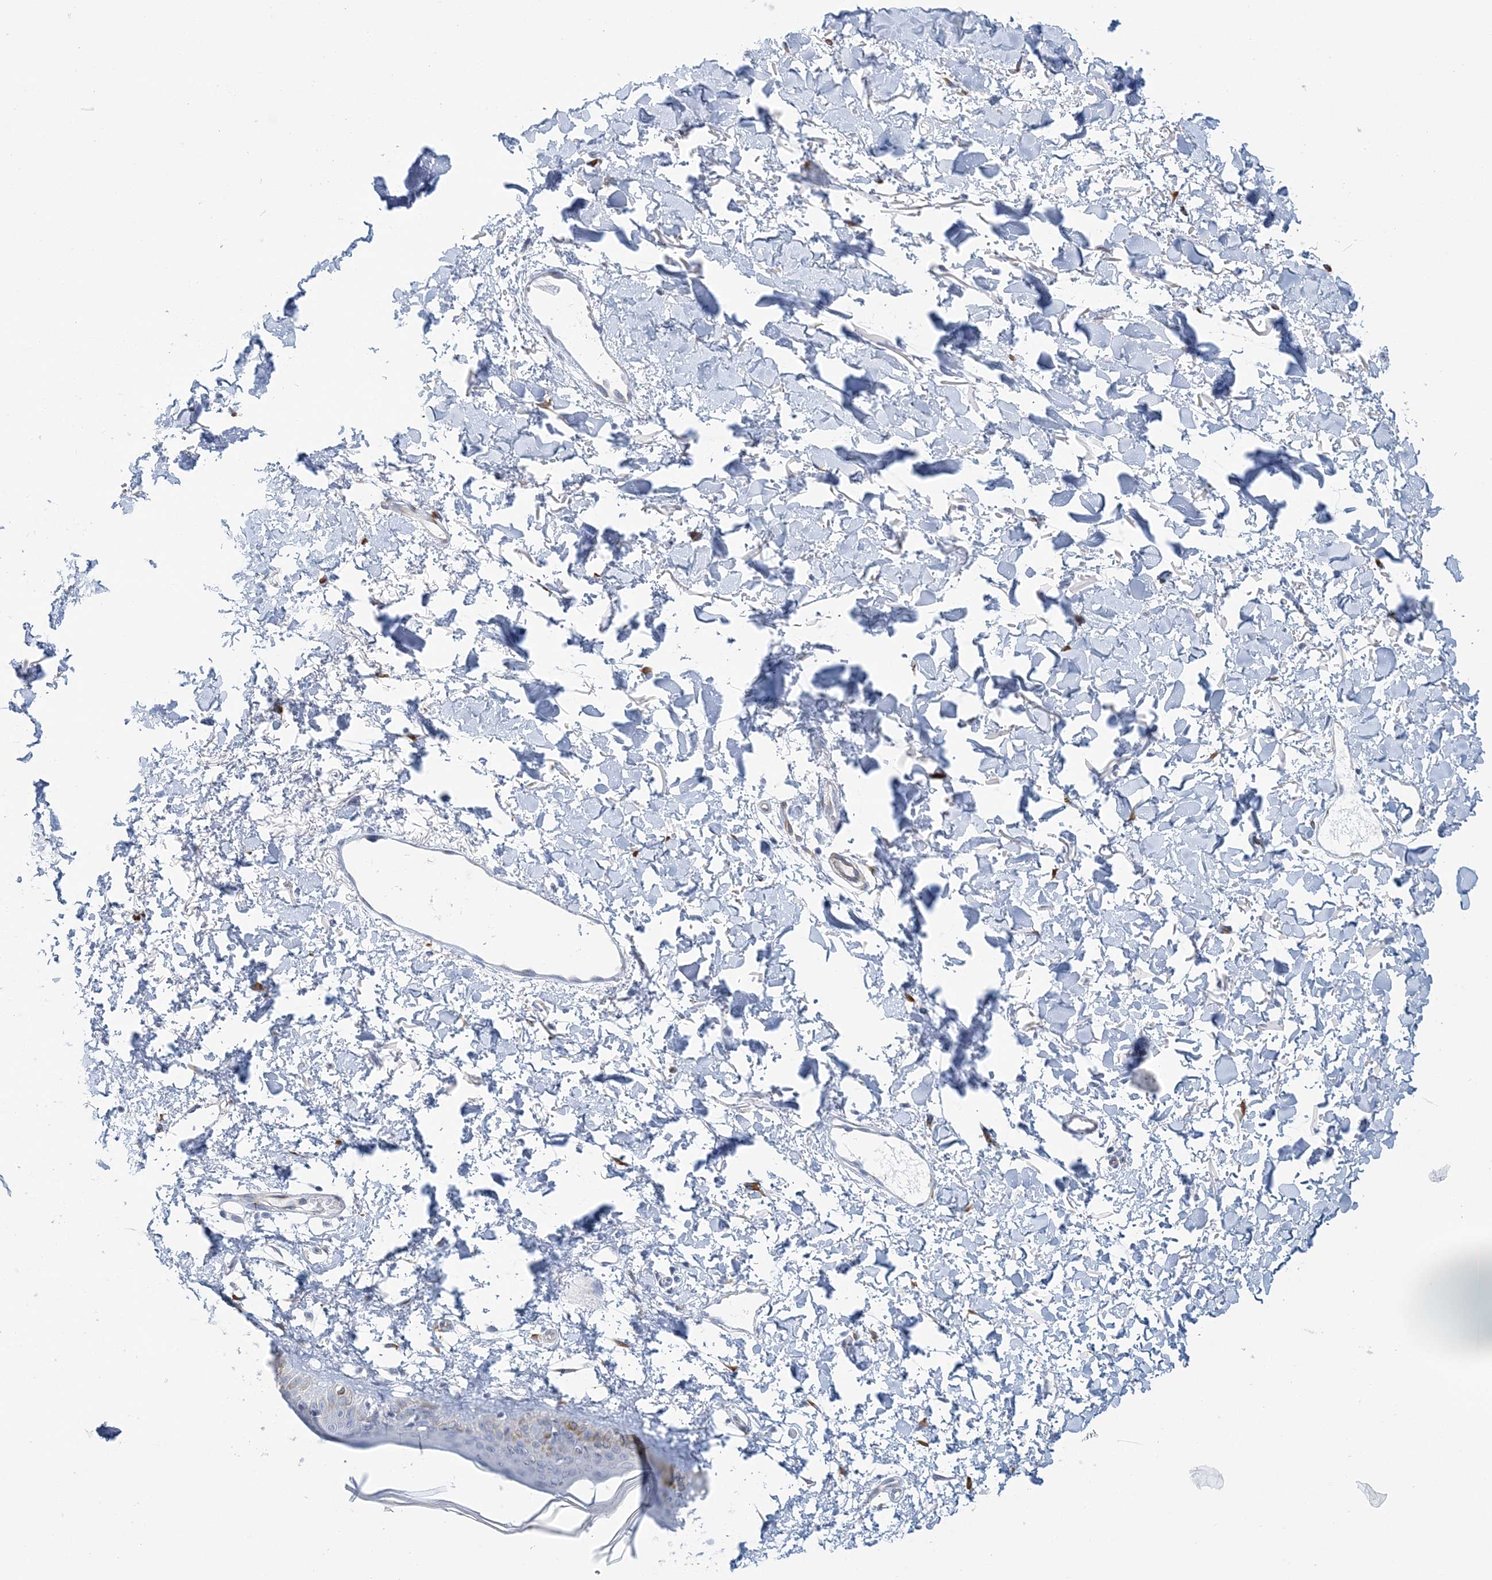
{"staining": {"intensity": "negative", "quantity": "none", "location": "none"}, "tissue": "skin", "cell_type": "Fibroblasts", "image_type": "normal", "snomed": [{"axis": "morphology", "description": "Normal tissue, NOS"}, {"axis": "topography", "description": "Skin"}], "caption": "This is a photomicrograph of immunohistochemistry staining of normal skin, which shows no staining in fibroblasts. The staining is performed using DAB brown chromogen with nuclei counter-stained in using hematoxylin.", "gene": "PLEKHG4B", "patient": {"sex": "female", "age": 58}}